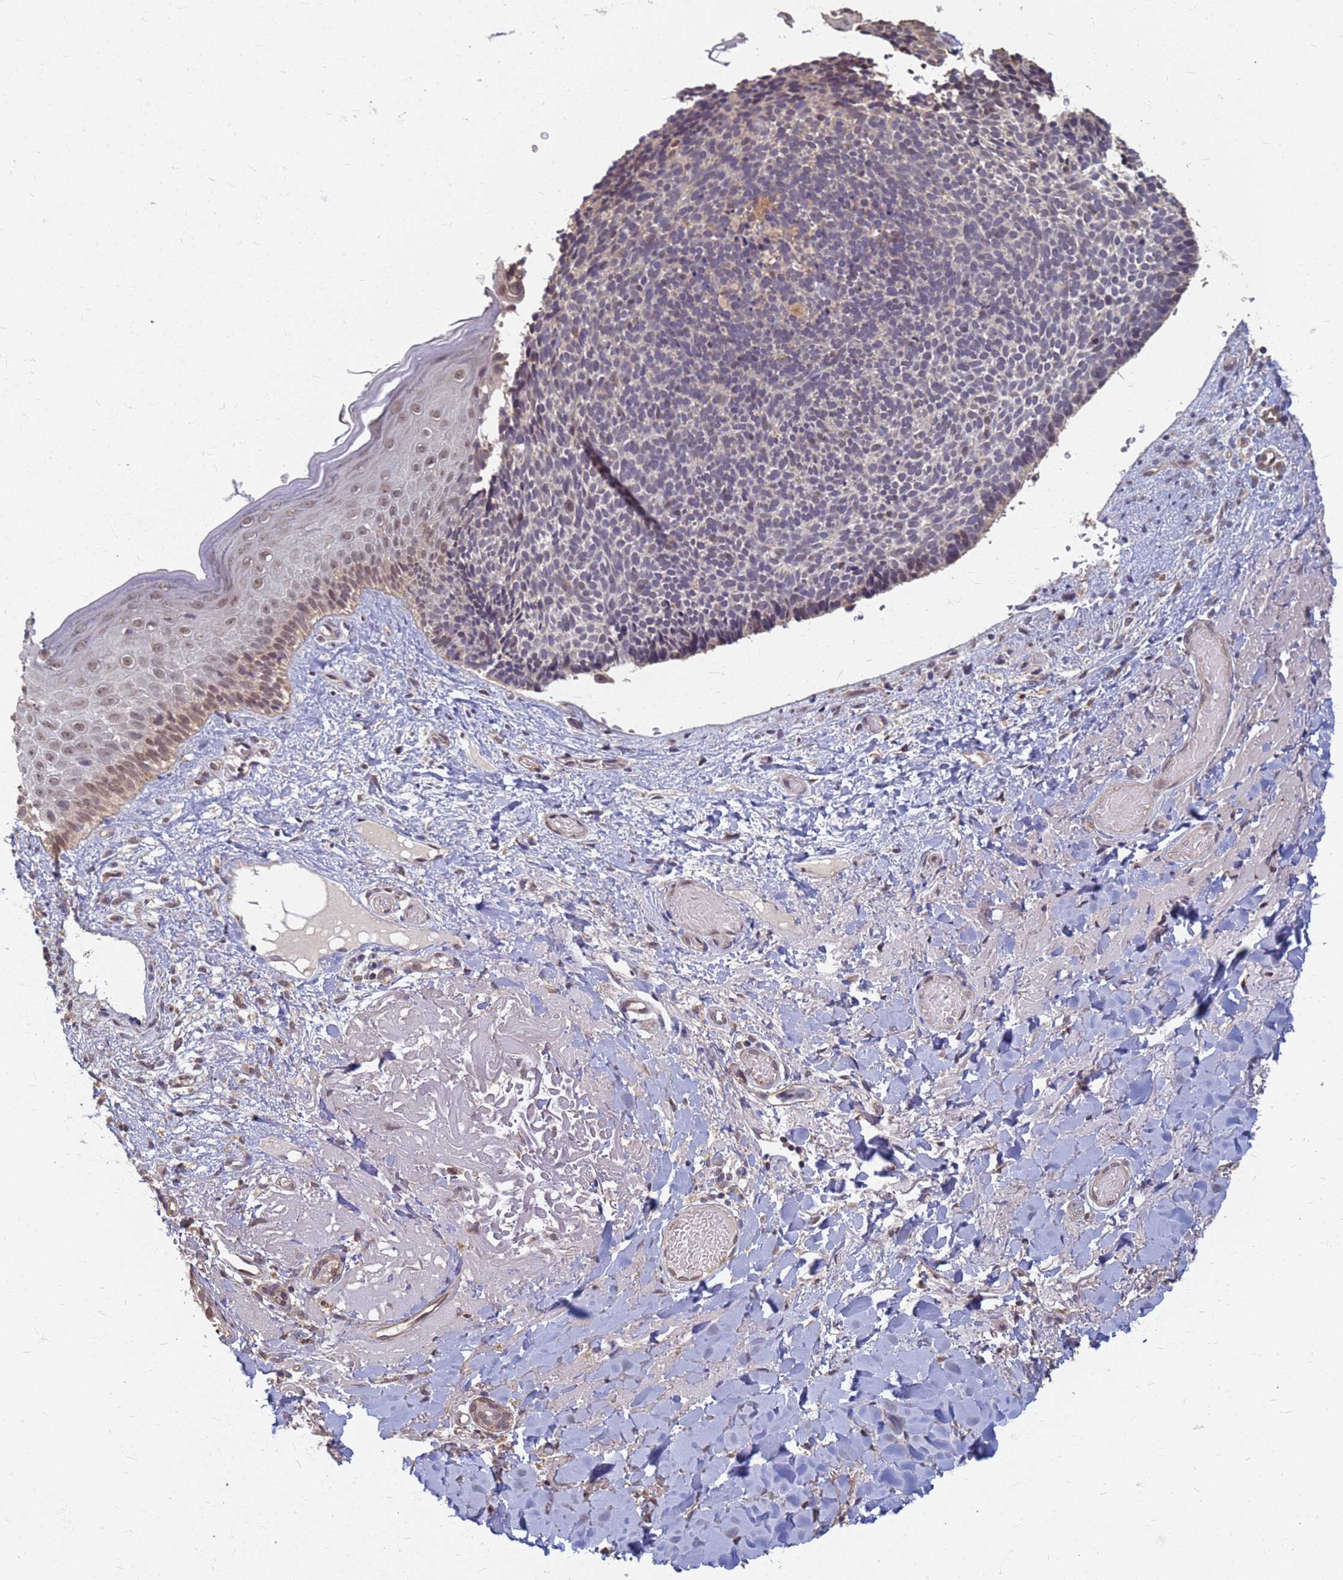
{"staining": {"intensity": "weak", "quantity": "<25%", "location": "cytoplasmic/membranous"}, "tissue": "skin cancer", "cell_type": "Tumor cells", "image_type": "cancer", "snomed": [{"axis": "morphology", "description": "Basal cell carcinoma"}, {"axis": "topography", "description": "Skin"}], "caption": "Immunohistochemistry image of neoplastic tissue: skin basal cell carcinoma stained with DAB (3,3'-diaminobenzidine) shows no significant protein staining in tumor cells.", "gene": "ITGB4", "patient": {"sex": "male", "age": 84}}